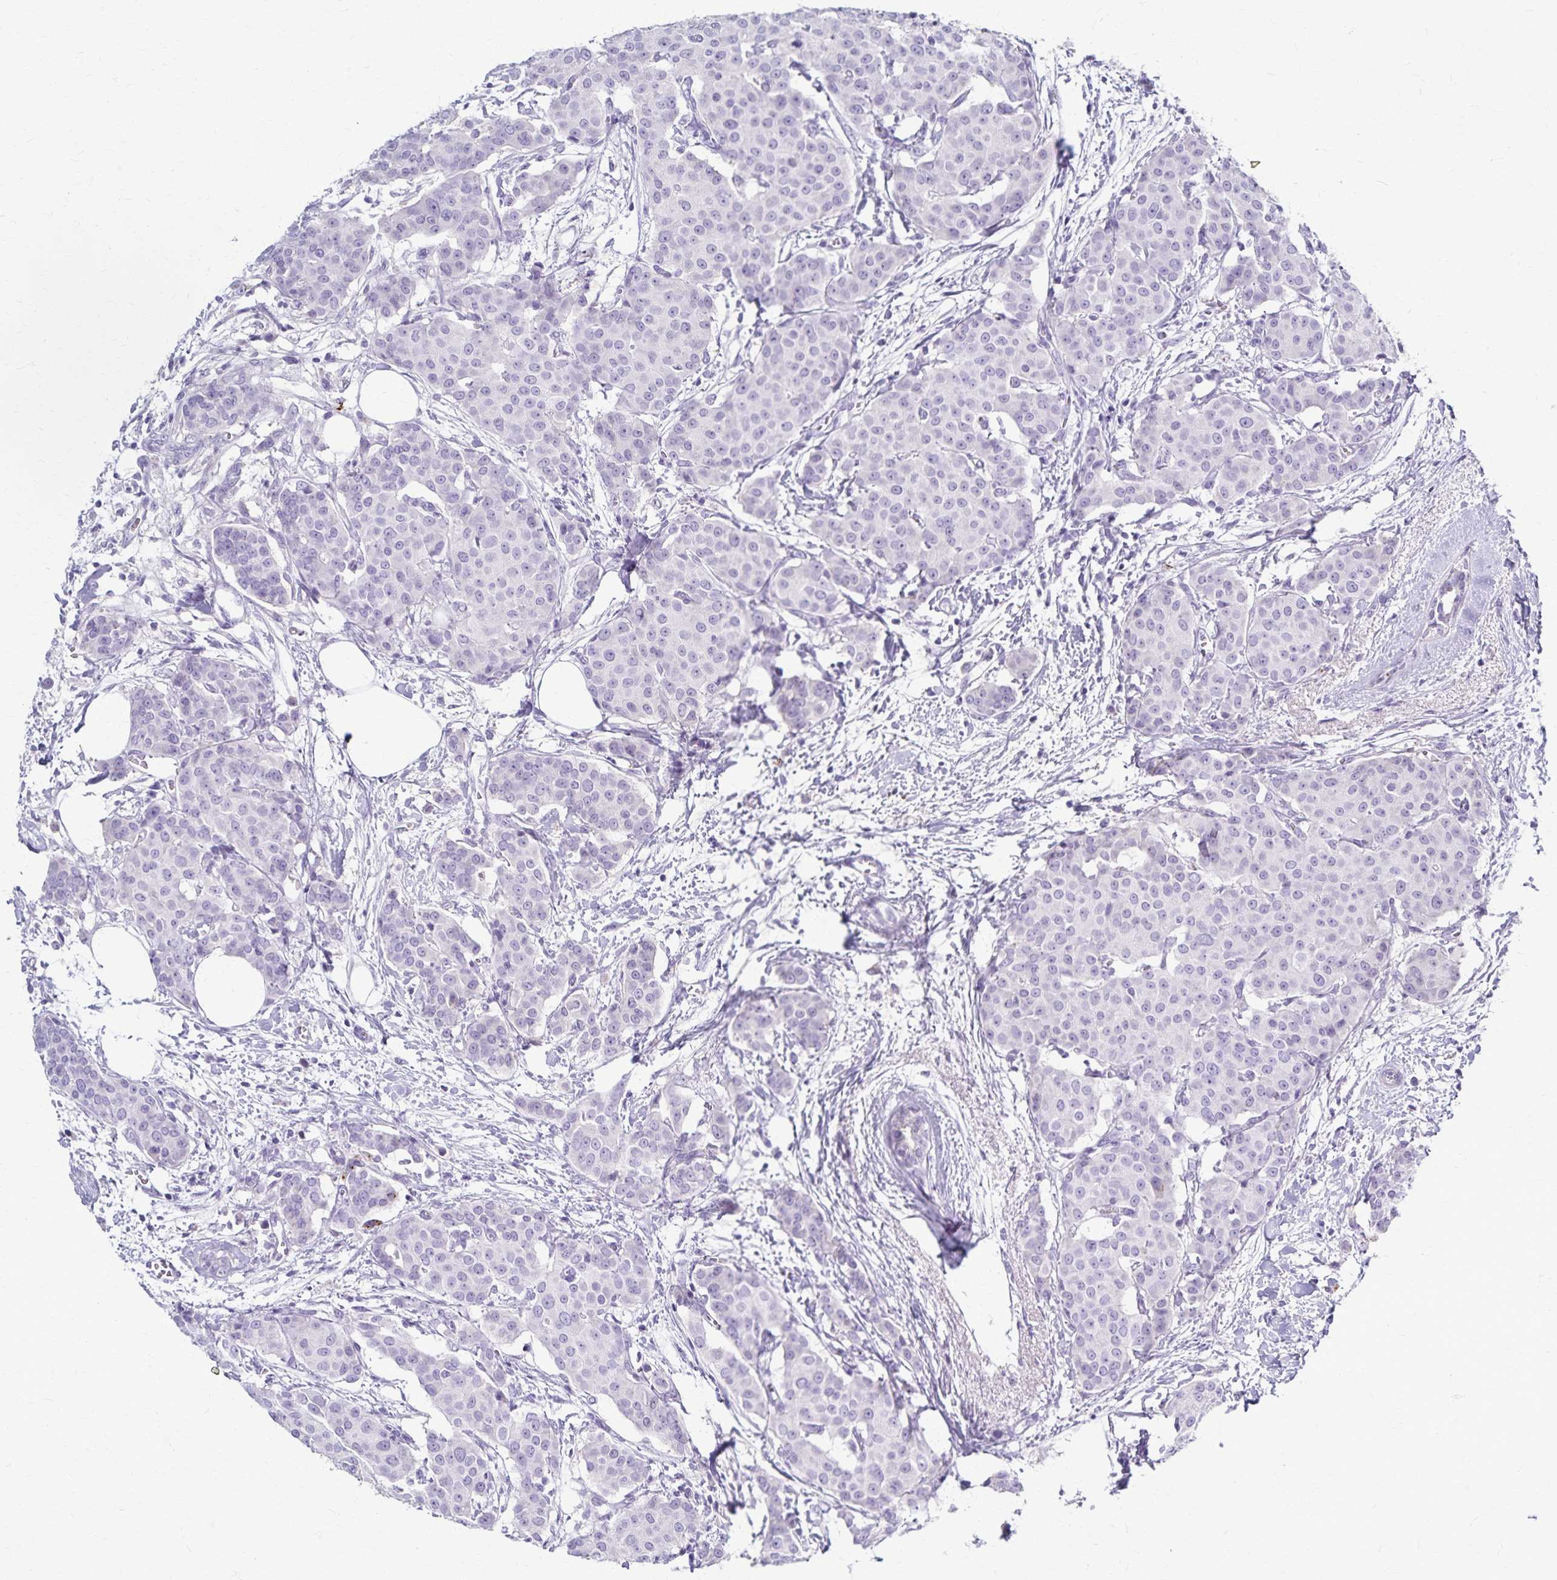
{"staining": {"intensity": "negative", "quantity": "none", "location": "none"}, "tissue": "breast cancer", "cell_type": "Tumor cells", "image_type": "cancer", "snomed": [{"axis": "morphology", "description": "Duct carcinoma"}, {"axis": "topography", "description": "Breast"}], "caption": "Tumor cells are negative for brown protein staining in breast cancer.", "gene": "TMEM60", "patient": {"sex": "female", "age": 91}}